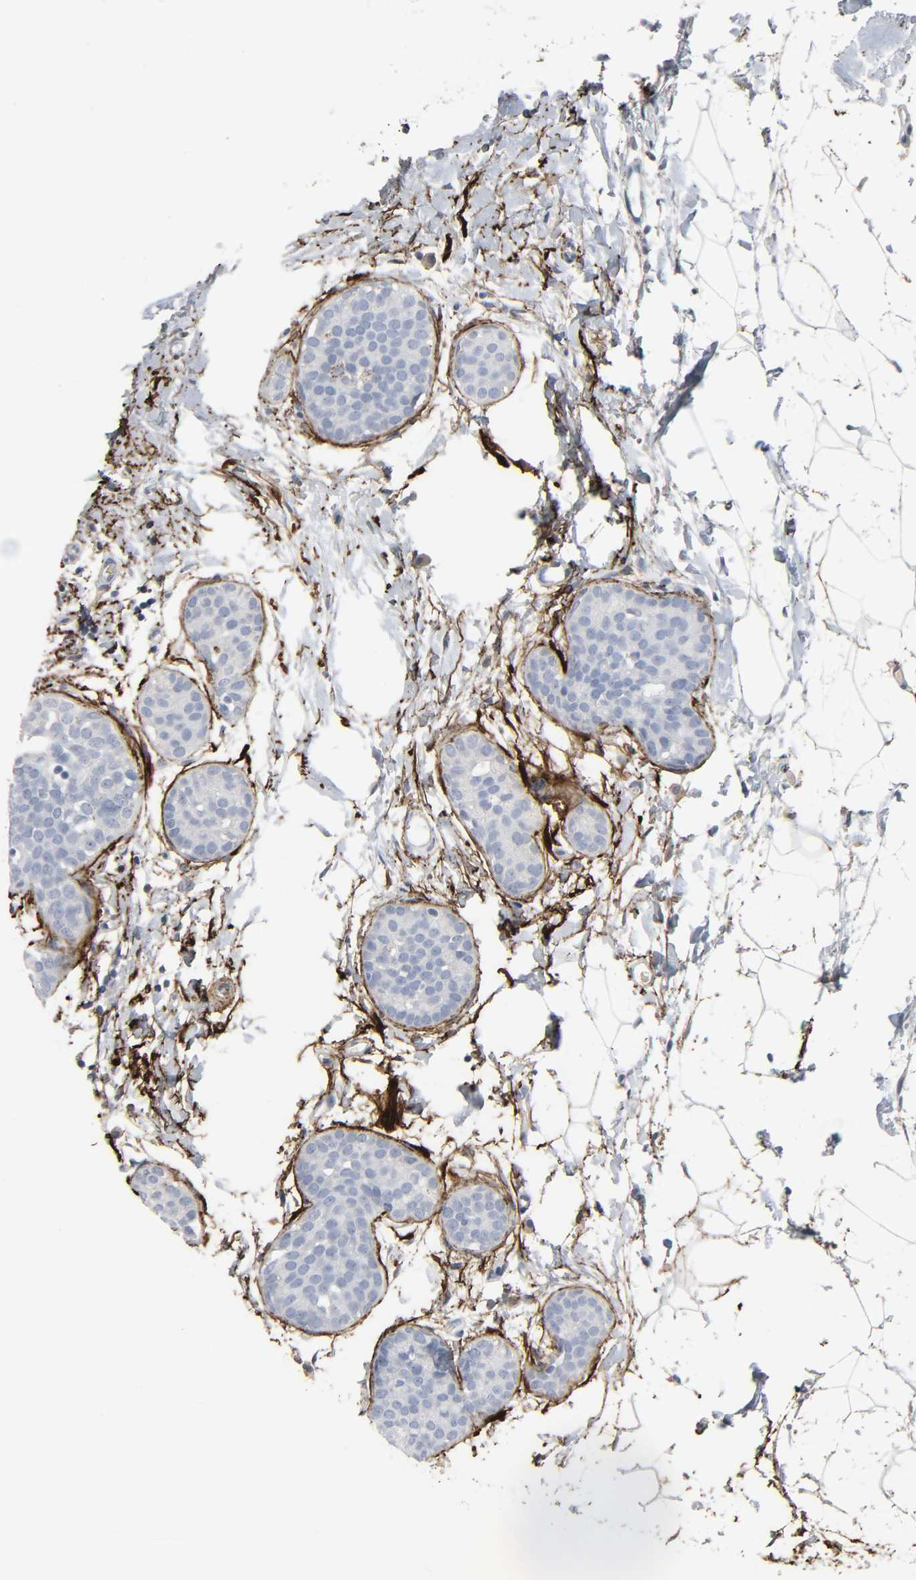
{"staining": {"intensity": "negative", "quantity": "none", "location": "none"}, "tissue": "breast cancer", "cell_type": "Tumor cells", "image_type": "cancer", "snomed": [{"axis": "morphology", "description": "Lobular carcinoma, in situ"}, {"axis": "morphology", "description": "Lobular carcinoma"}, {"axis": "topography", "description": "Breast"}], "caption": "Photomicrograph shows no significant protein expression in tumor cells of lobular carcinoma in situ (breast).", "gene": "FBLN5", "patient": {"sex": "female", "age": 41}}